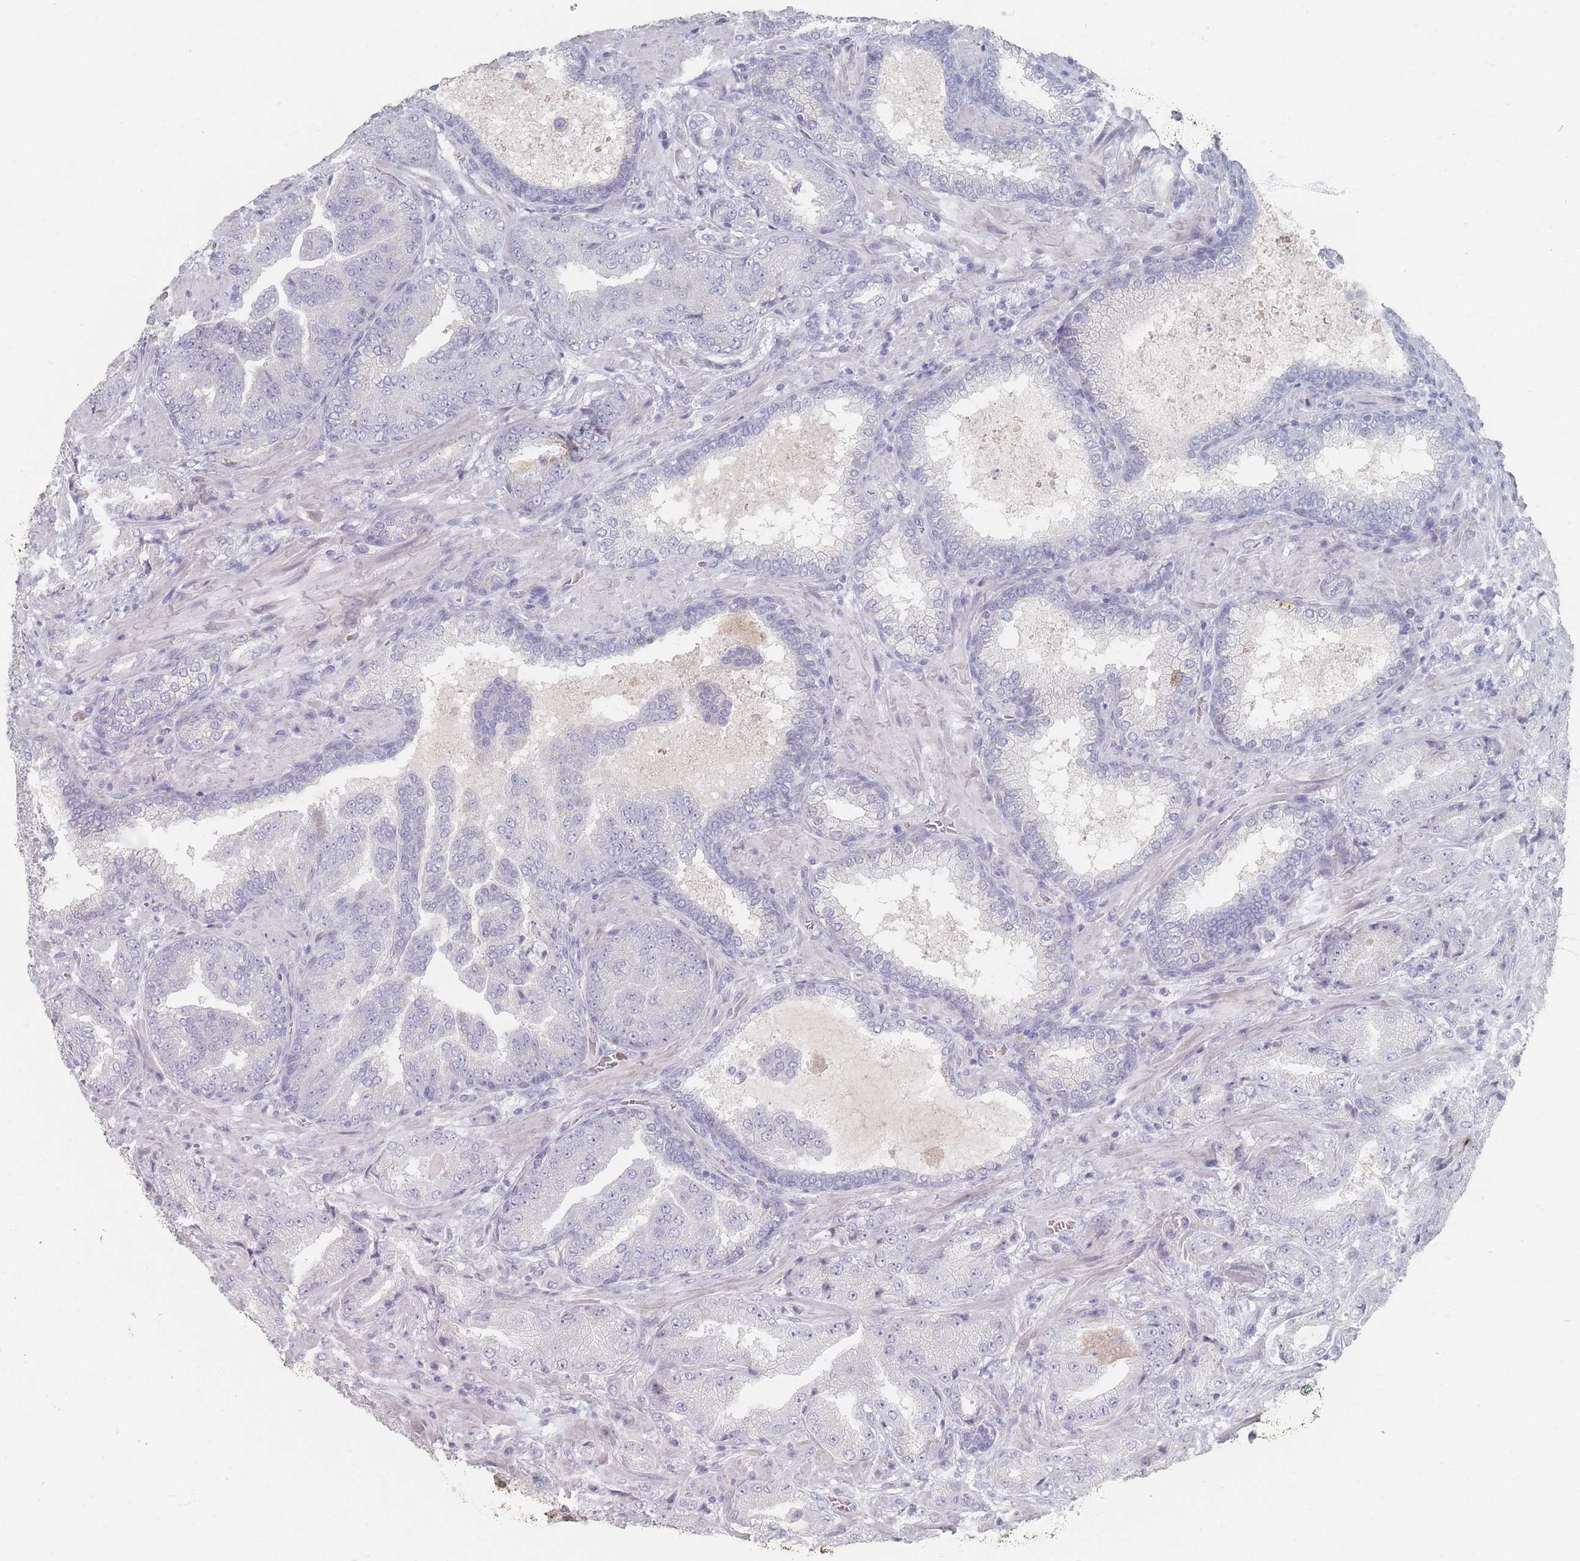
{"staining": {"intensity": "negative", "quantity": "none", "location": "none"}, "tissue": "prostate cancer", "cell_type": "Tumor cells", "image_type": "cancer", "snomed": [{"axis": "morphology", "description": "Adenocarcinoma, High grade"}, {"axis": "topography", "description": "Prostate"}], "caption": "High magnification brightfield microscopy of prostate cancer stained with DAB (brown) and counterstained with hematoxylin (blue): tumor cells show no significant expression.", "gene": "HELZ2", "patient": {"sex": "male", "age": 68}}